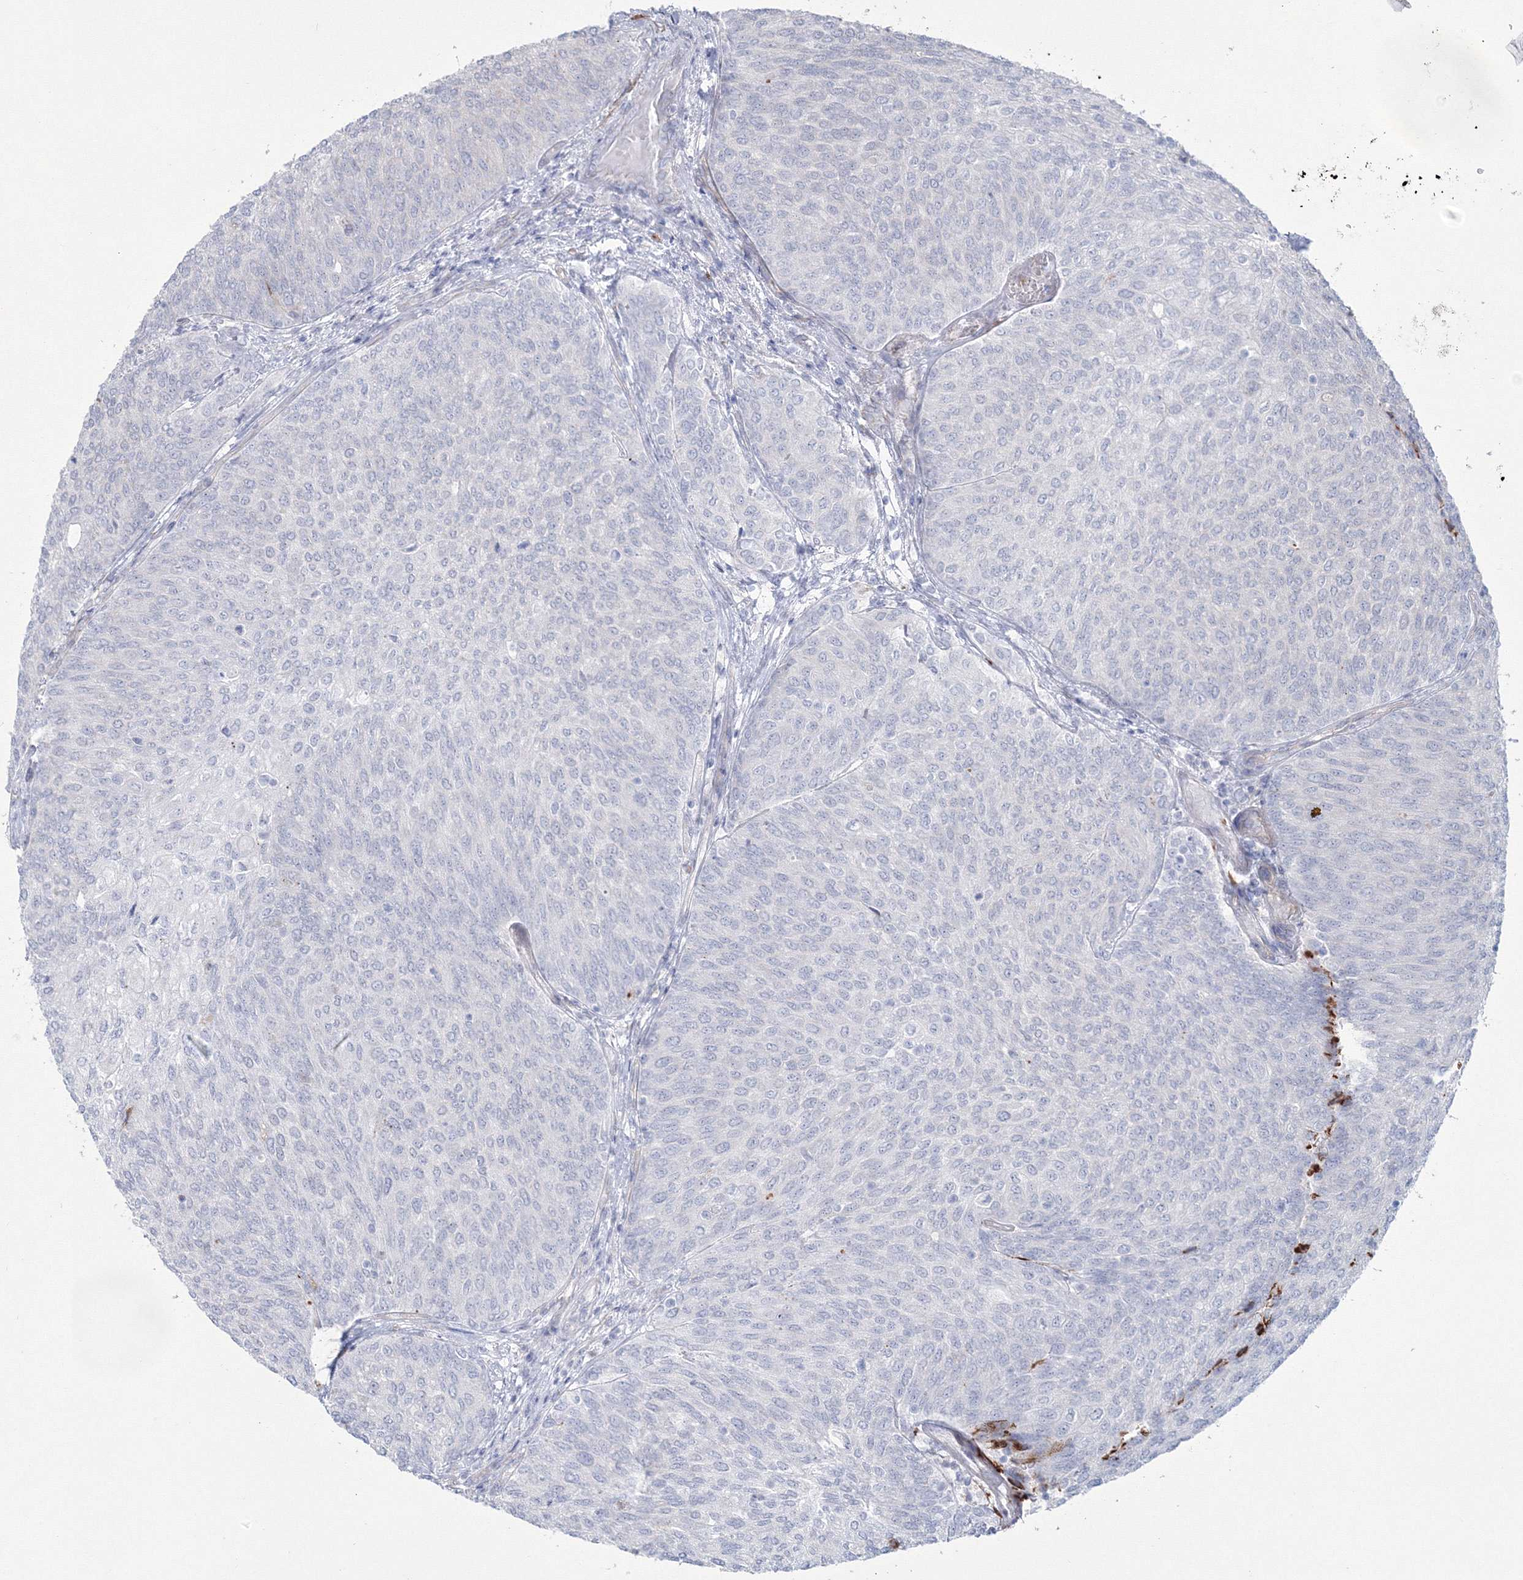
{"staining": {"intensity": "negative", "quantity": "none", "location": "none"}, "tissue": "urothelial cancer", "cell_type": "Tumor cells", "image_type": "cancer", "snomed": [{"axis": "morphology", "description": "Urothelial carcinoma, Low grade"}, {"axis": "topography", "description": "Urinary bladder"}], "caption": "Immunohistochemistry (IHC) photomicrograph of neoplastic tissue: human low-grade urothelial carcinoma stained with DAB (3,3'-diaminobenzidine) shows no significant protein staining in tumor cells.", "gene": "HYAL2", "patient": {"sex": "female", "age": 79}}